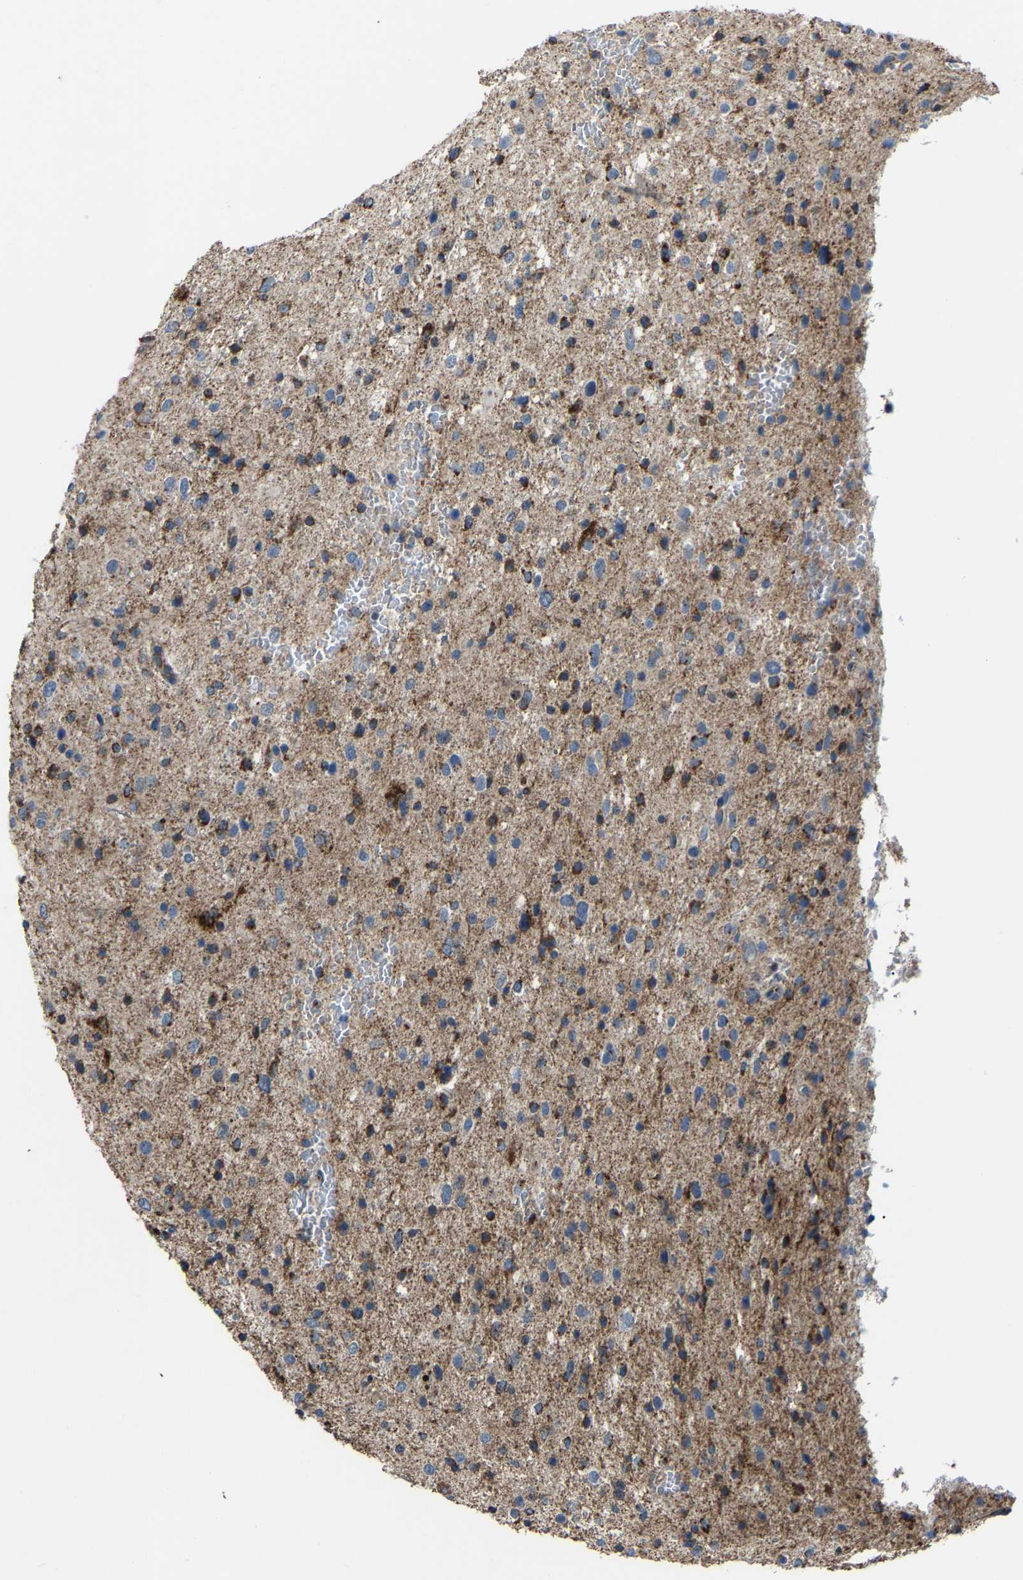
{"staining": {"intensity": "strong", "quantity": ">75%", "location": "cytoplasmic/membranous"}, "tissue": "glioma", "cell_type": "Tumor cells", "image_type": "cancer", "snomed": [{"axis": "morphology", "description": "Glioma, malignant, Low grade"}, {"axis": "topography", "description": "Brain"}], "caption": "Tumor cells display high levels of strong cytoplasmic/membranous positivity in about >75% of cells in human glioma.", "gene": "CANT1", "patient": {"sex": "female", "age": 37}}